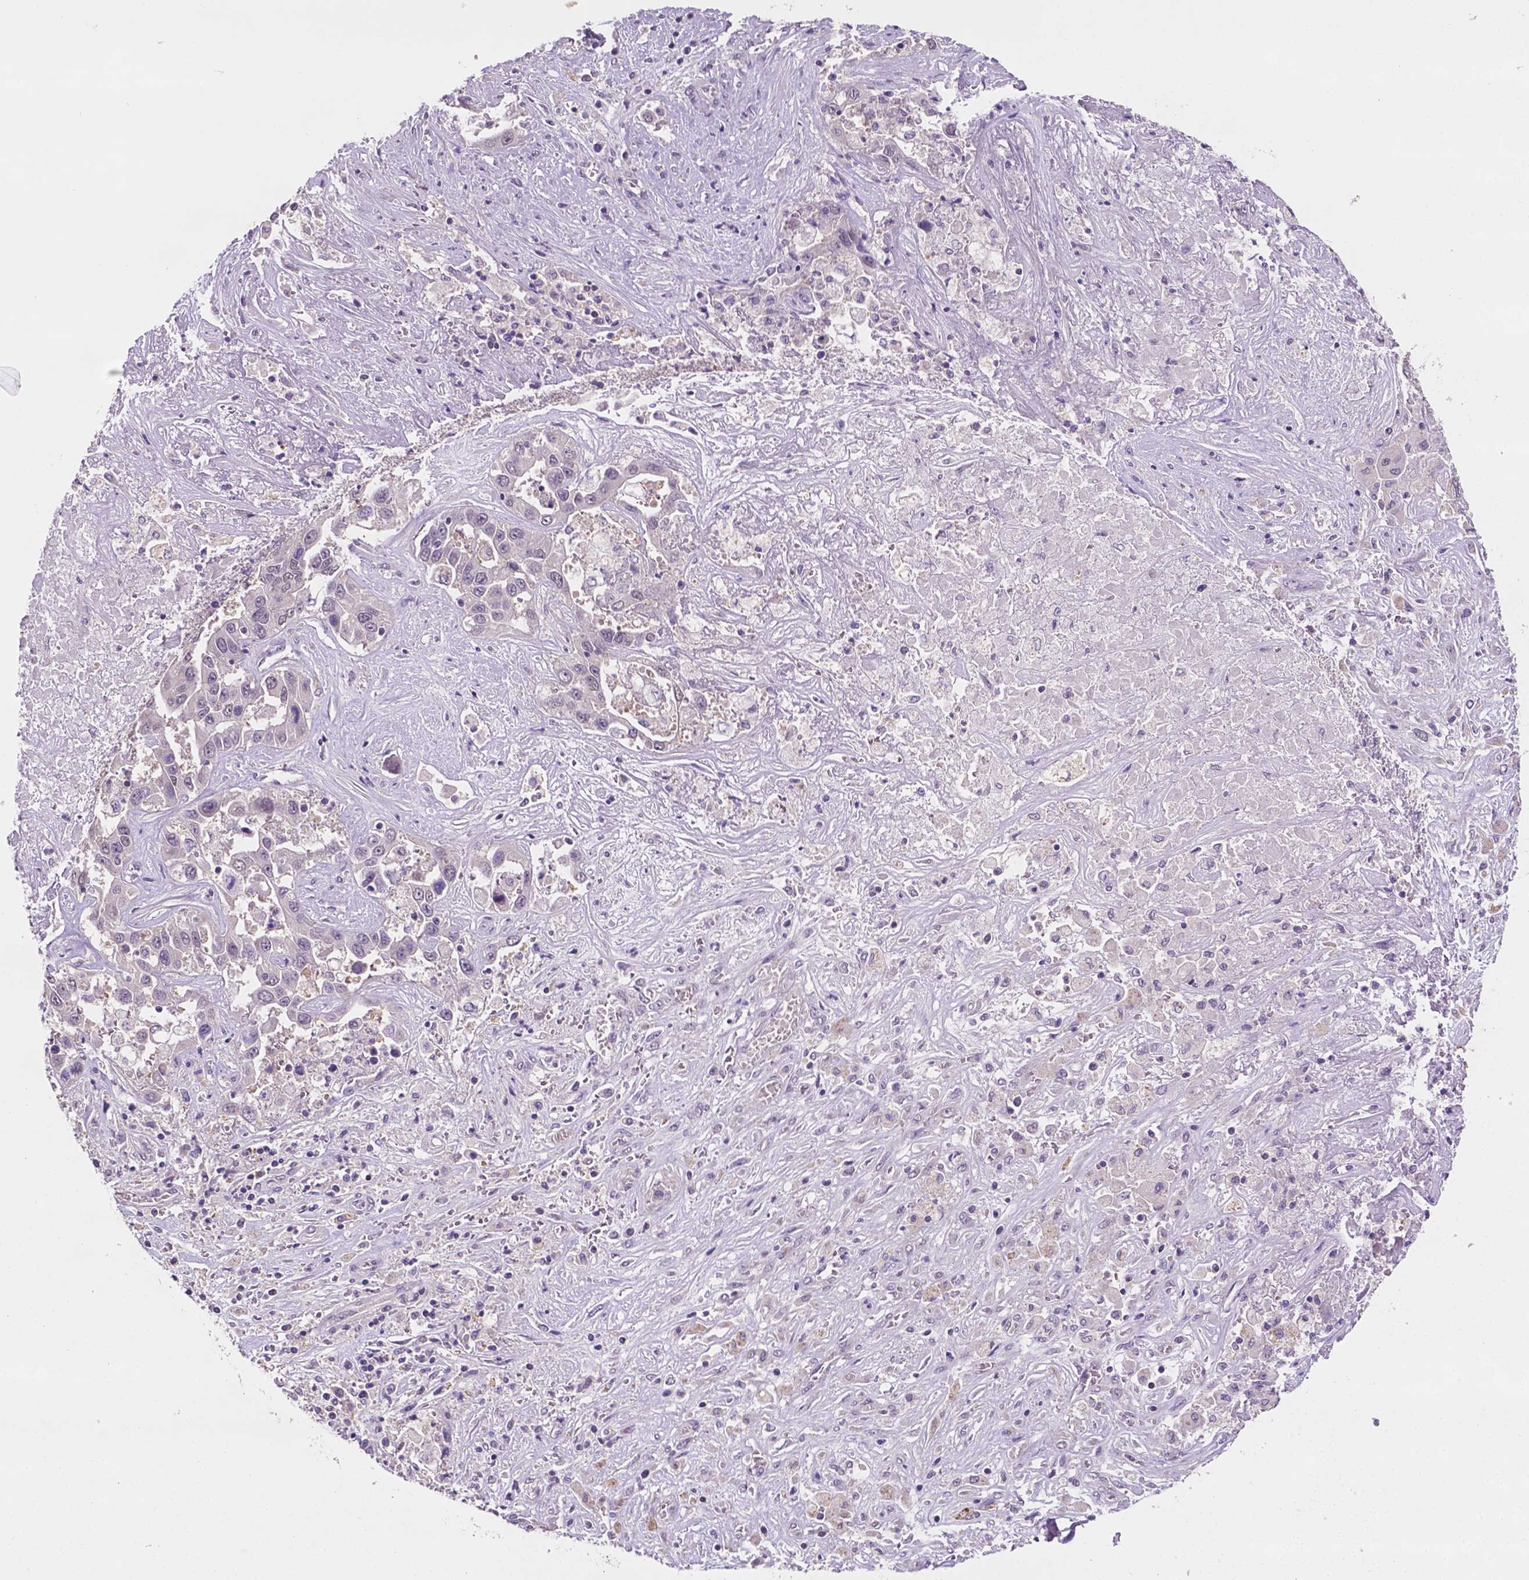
{"staining": {"intensity": "negative", "quantity": "none", "location": "none"}, "tissue": "liver cancer", "cell_type": "Tumor cells", "image_type": "cancer", "snomed": [{"axis": "morphology", "description": "Cholangiocarcinoma"}, {"axis": "topography", "description": "Liver"}], "caption": "Immunohistochemistry (IHC) micrograph of neoplastic tissue: human cholangiocarcinoma (liver) stained with DAB (3,3'-diaminobenzidine) displays no significant protein positivity in tumor cells.", "gene": "MROH6", "patient": {"sex": "female", "age": 52}}